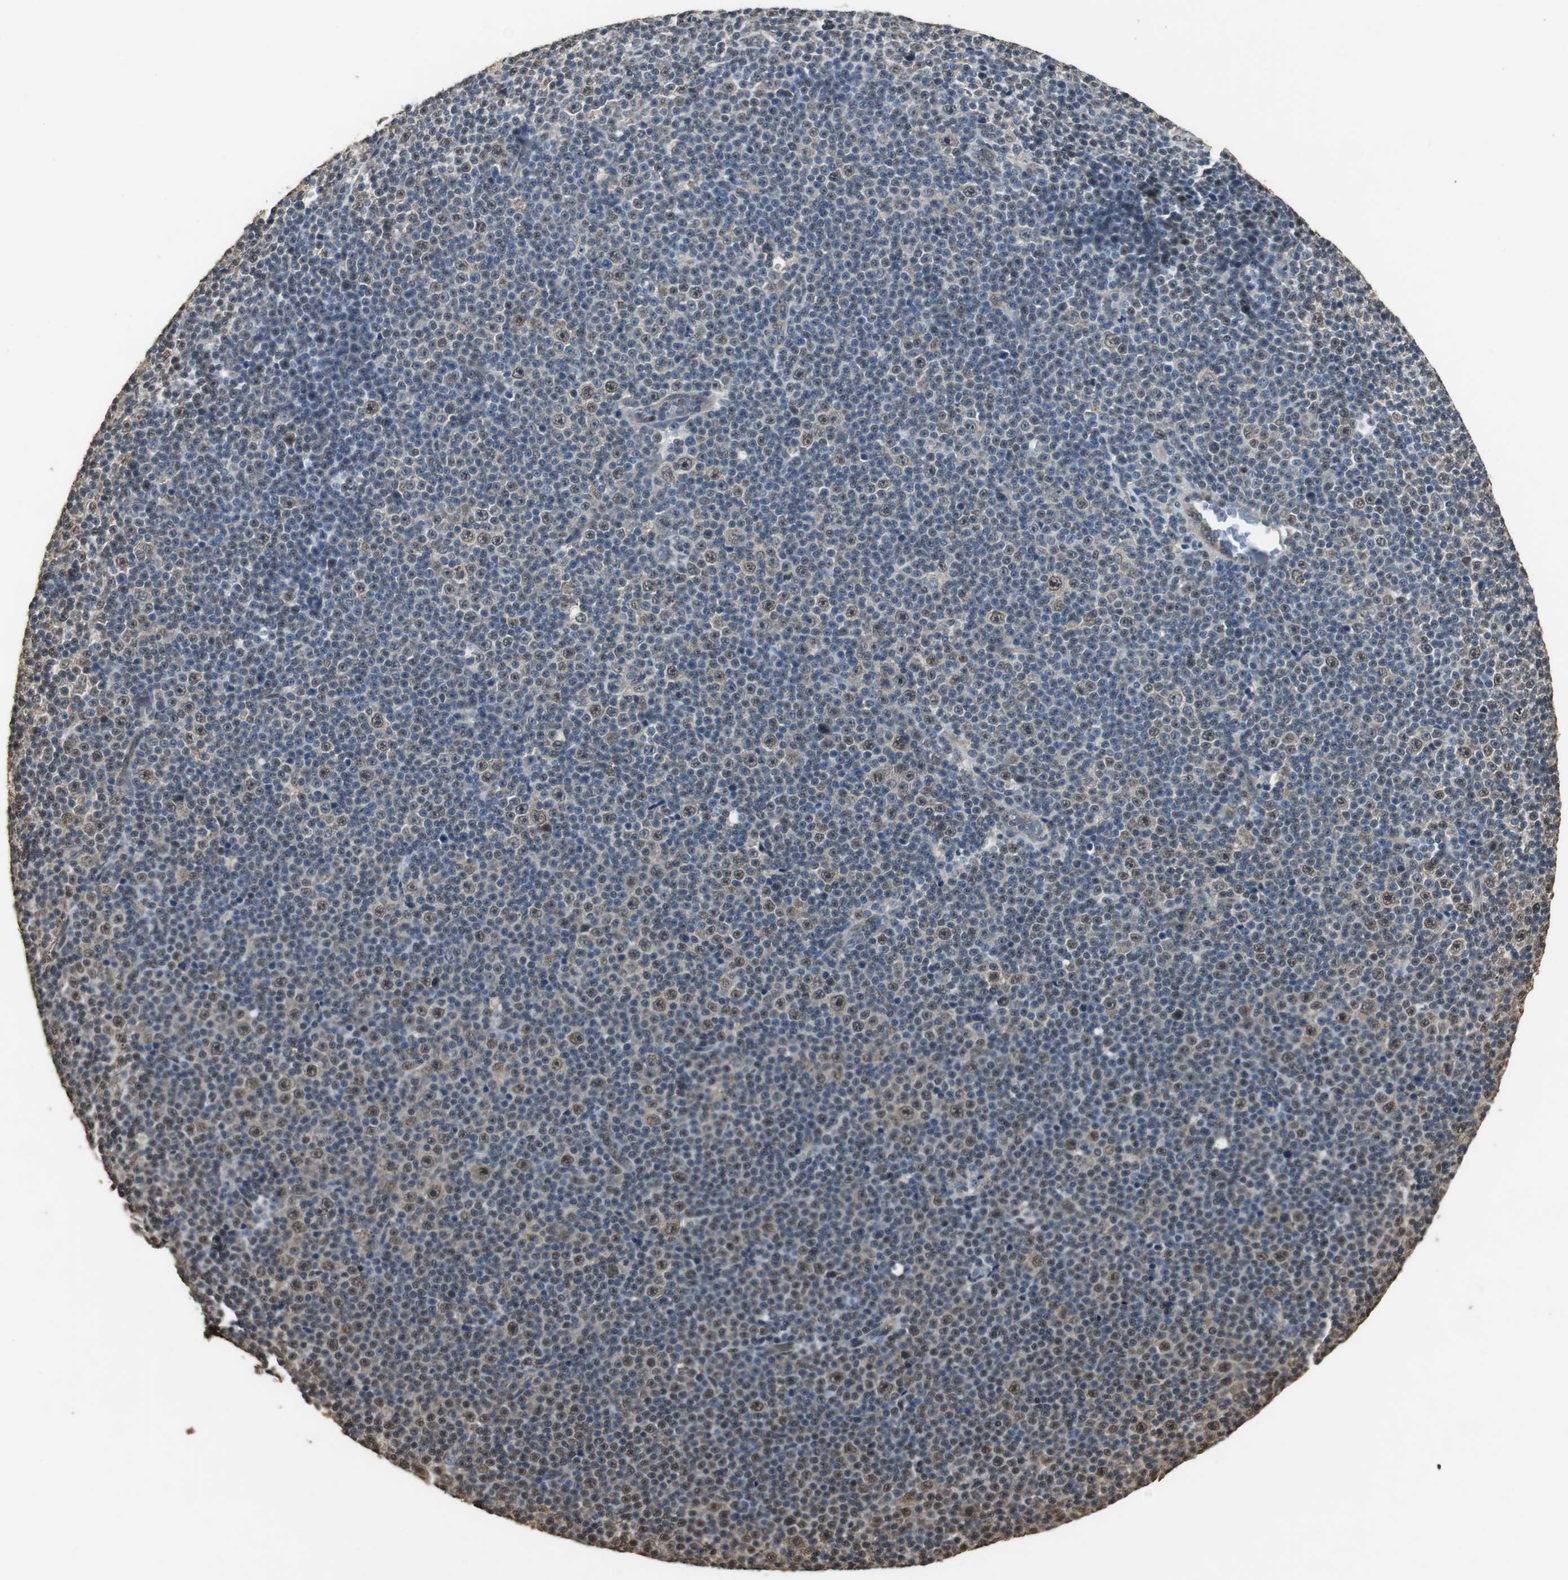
{"staining": {"intensity": "moderate", "quantity": "<25%", "location": "cytoplasmic/membranous,nuclear"}, "tissue": "lymphoma", "cell_type": "Tumor cells", "image_type": "cancer", "snomed": [{"axis": "morphology", "description": "Malignant lymphoma, non-Hodgkin's type, Low grade"}, {"axis": "topography", "description": "Lymph node"}], "caption": "Immunohistochemistry (IHC) histopathology image of human lymphoma stained for a protein (brown), which displays low levels of moderate cytoplasmic/membranous and nuclear positivity in approximately <25% of tumor cells.", "gene": "PPP1R13B", "patient": {"sex": "female", "age": 67}}